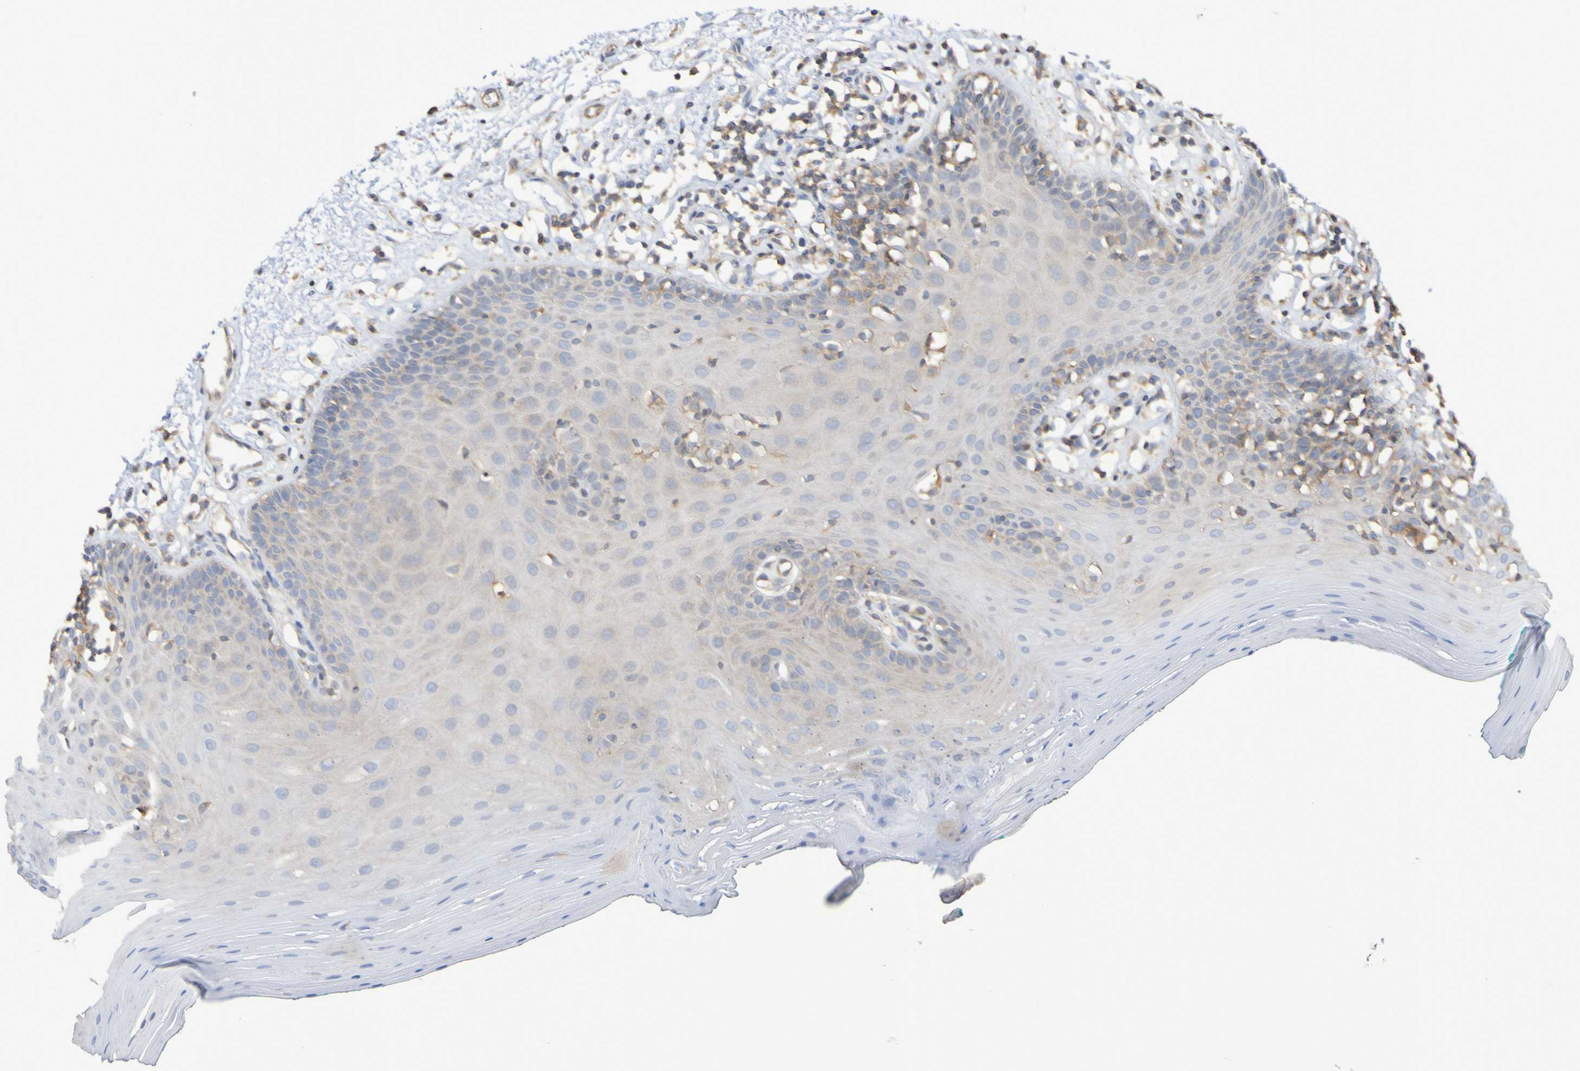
{"staining": {"intensity": "negative", "quantity": "none", "location": "none"}, "tissue": "oral mucosa", "cell_type": "Squamous epithelial cells", "image_type": "normal", "snomed": [{"axis": "morphology", "description": "Normal tissue, NOS"}, {"axis": "topography", "description": "Skeletal muscle"}, {"axis": "topography", "description": "Oral tissue"}], "caption": "Protein analysis of unremarkable oral mucosa displays no significant expression in squamous epithelial cells. (DAB (3,3'-diaminobenzidine) immunohistochemistry (IHC), high magnification).", "gene": "SYNJ1", "patient": {"sex": "male", "age": 58}}